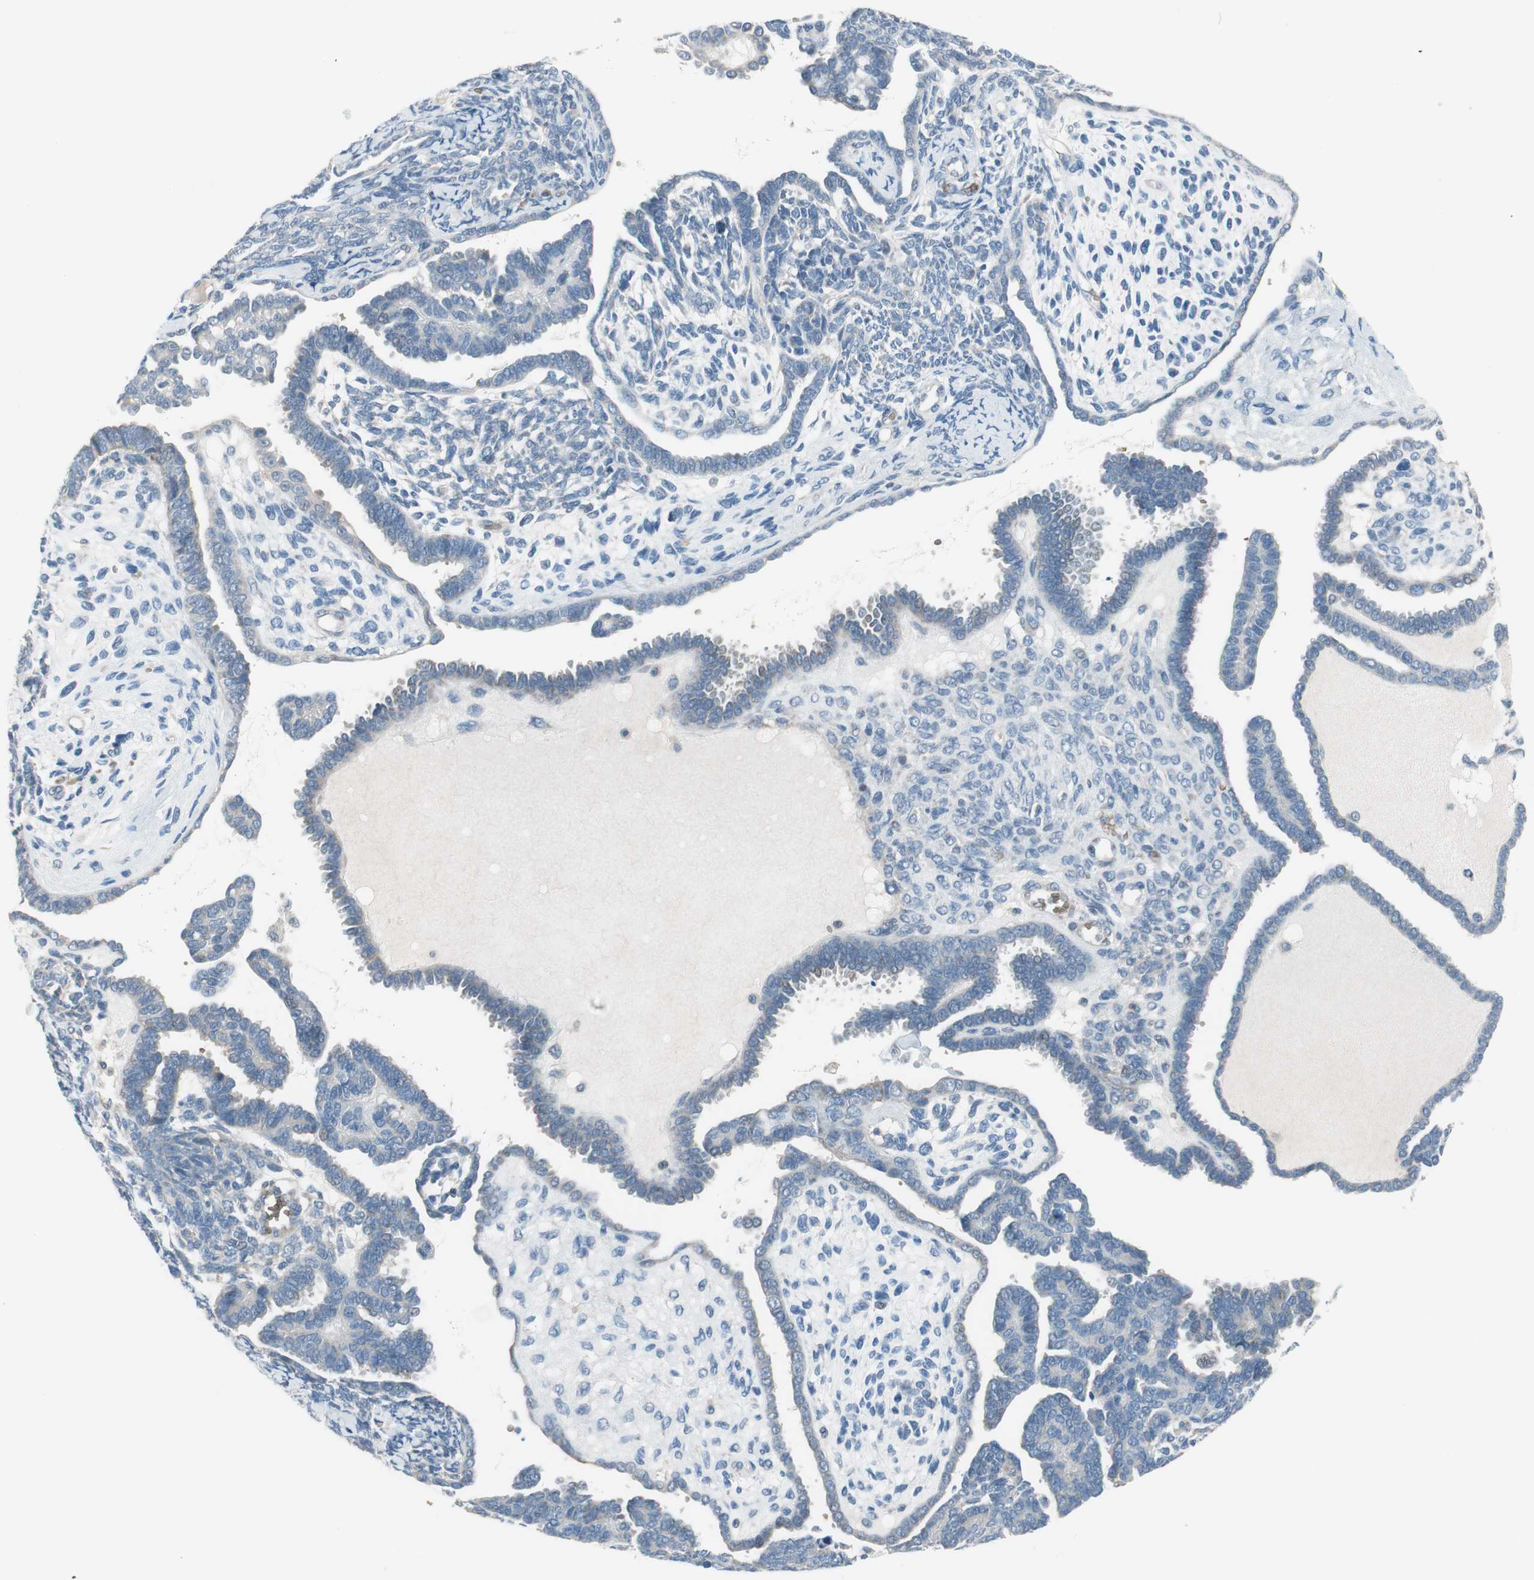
{"staining": {"intensity": "negative", "quantity": "none", "location": "none"}, "tissue": "endometrial cancer", "cell_type": "Tumor cells", "image_type": "cancer", "snomed": [{"axis": "morphology", "description": "Neoplasm, malignant, NOS"}, {"axis": "topography", "description": "Endometrium"}], "caption": "There is no significant expression in tumor cells of malignant neoplasm (endometrial).", "gene": "GYPC", "patient": {"sex": "female", "age": 74}}